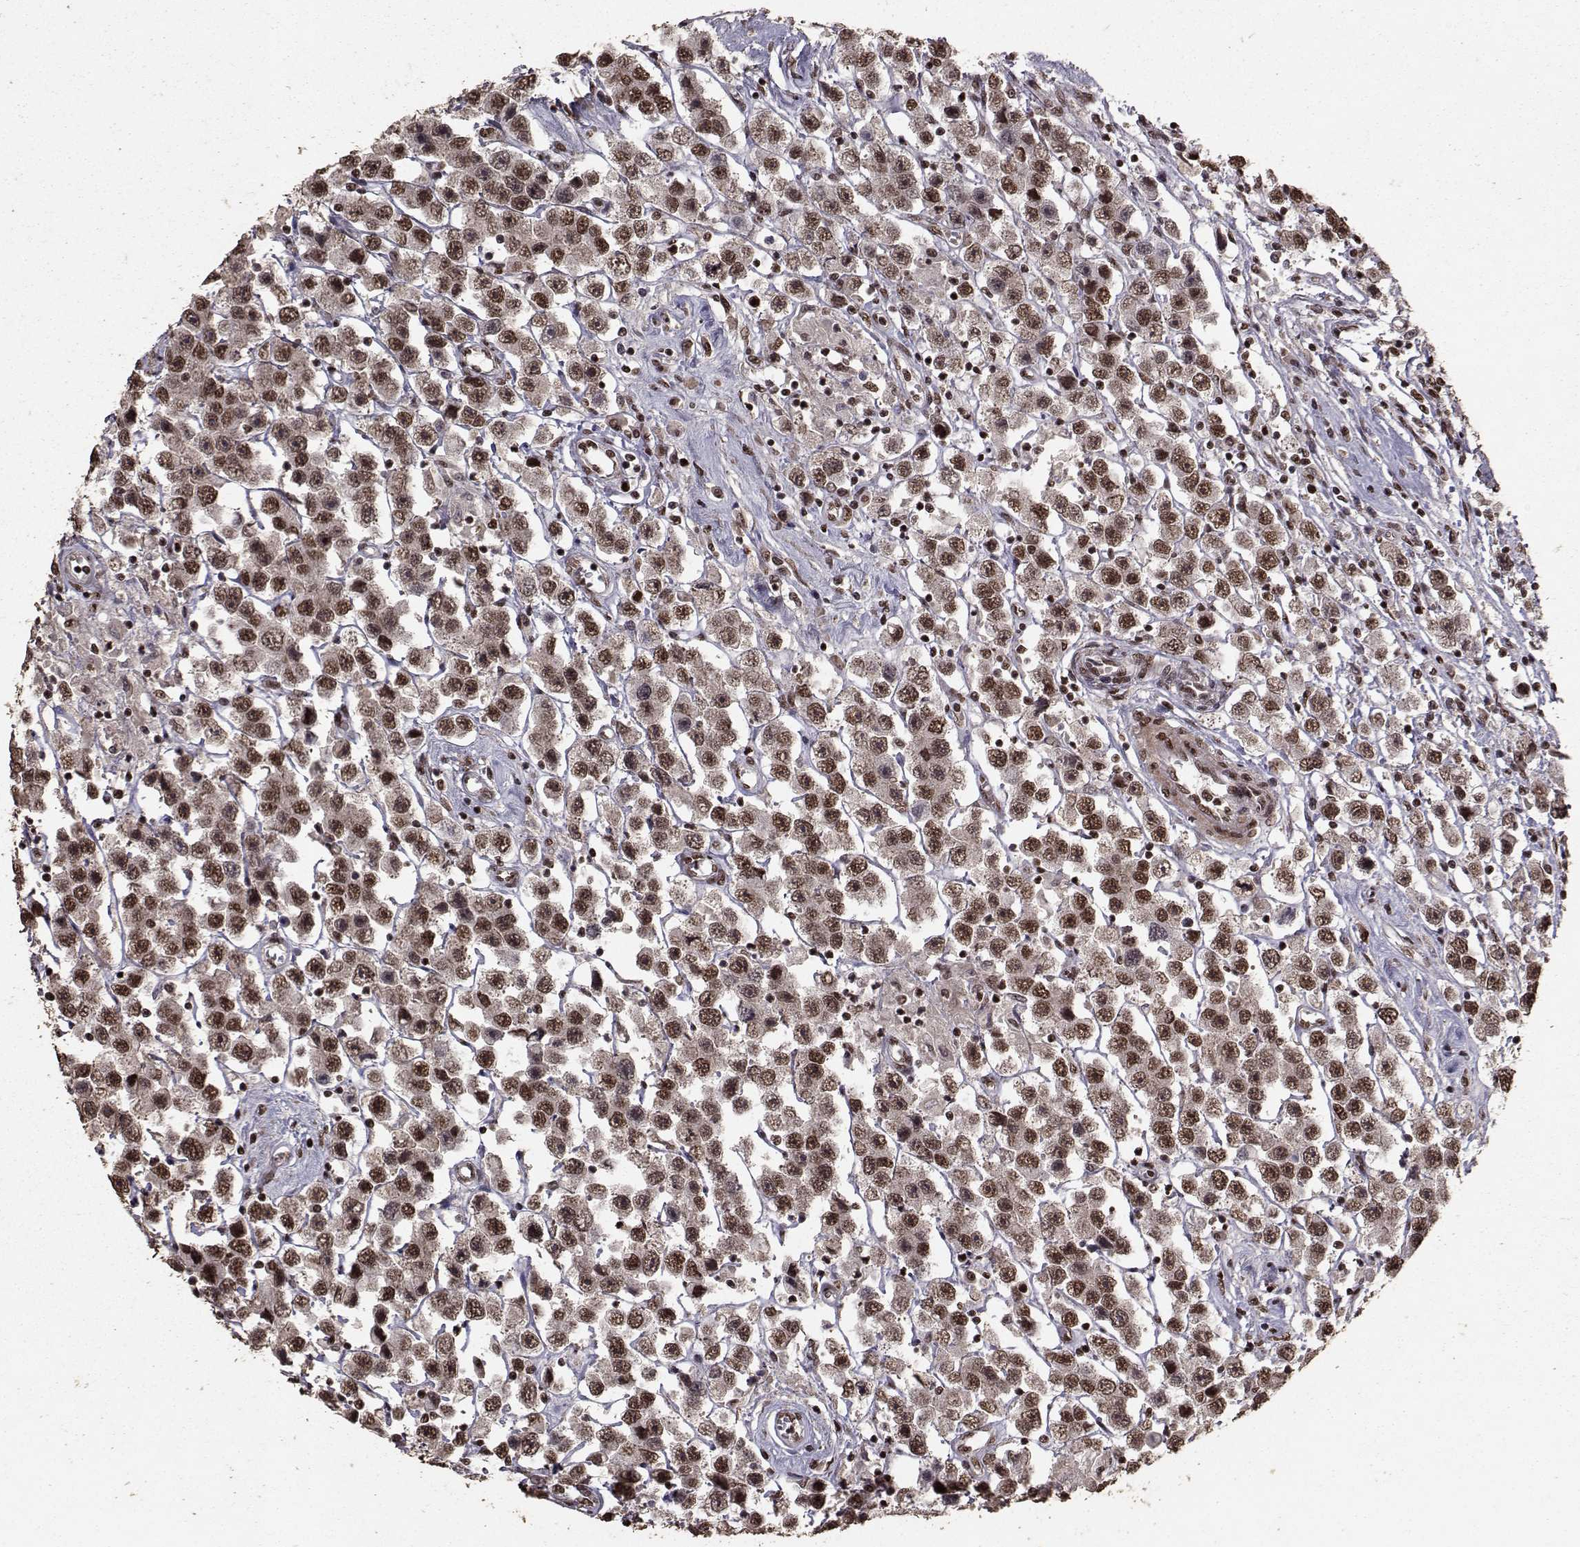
{"staining": {"intensity": "strong", "quantity": ">75%", "location": "cytoplasmic/membranous,nuclear"}, "tissue": "testis cancer", "cell_type": "Tumor cells", "image_type": "cancer", "snomed": [{"axis": "morphology", "description": "Seminoma, NOS"}, {"axis": "topography", "description": "Testis"}], "caption": "DAB immunohistochemical staining of human testis cancer (seminoma) shows strong cytoplasmic/membranous and nuclear protein expression in approximately >75% of tumor cells. (Stains: DAB in brown, nuclei in blue, Microscopy: brightfield microscopy at high magnification).", "gene": "SF1", "patient": {"sex": "male", "age": 45}}